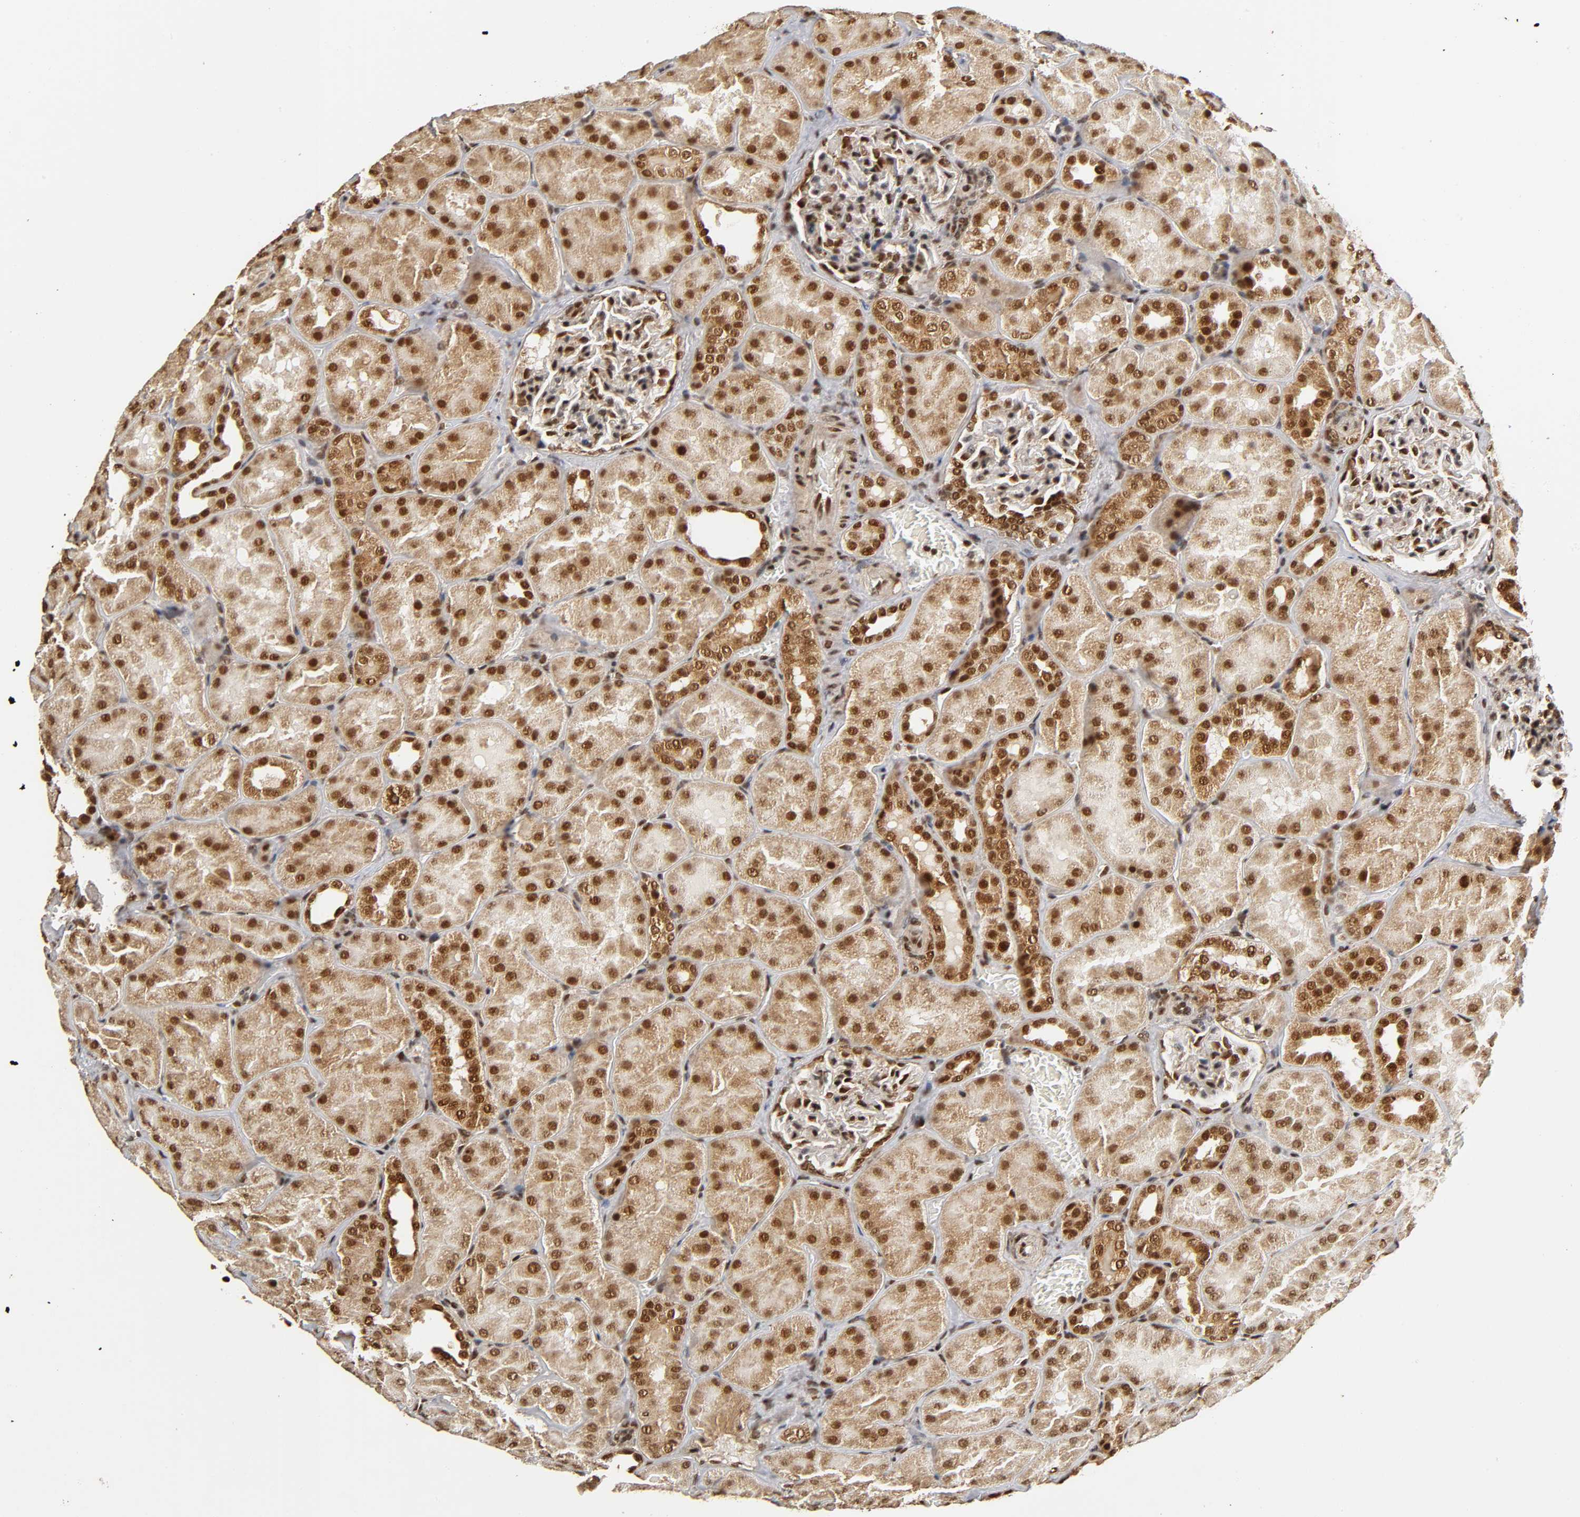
{"staining": {"intensity": "strong", "quantity": "25%-75%", "location": "nuclear"}, "tissue": "kidney", "cell_type": "Cells in glomeruli", "image_type": "normal", "snomed": [{"axis": "morphology", "description": "Normal tissue, NOS"}, {"axis": "topography", "description": "Kidney"}], "caption": "Immunohistochemical staining of benign kidney exhibits 25%-75% levels of strong nuclear protein positivity in about 25%-75% of cells in glomeruli. (DAB (3,3'-diaminobenzidine) IHC with brightfield microscopy, high magnification).", "gene": "RNF122", "patient": {"sex": "male", "age": 28}}